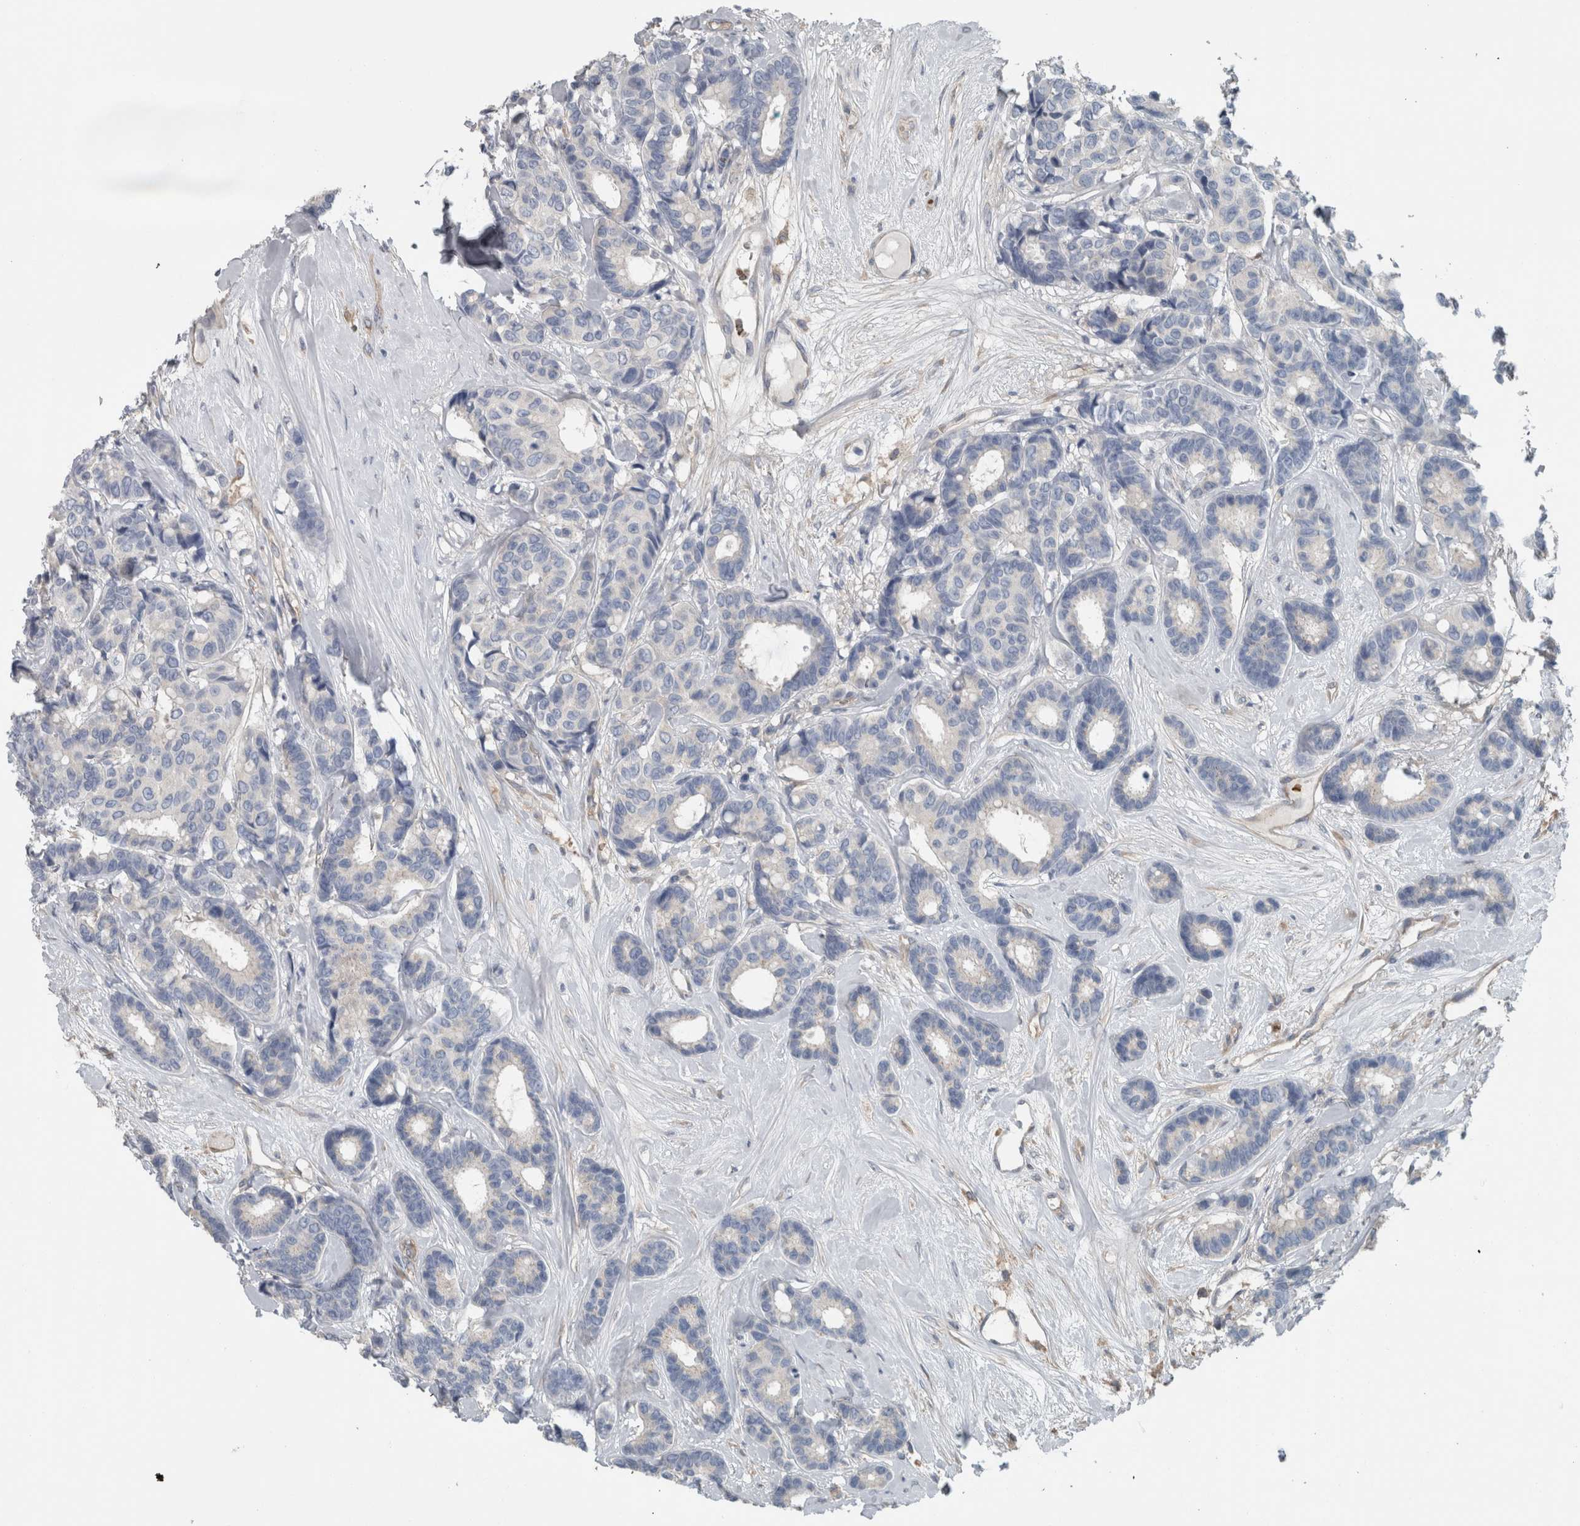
{"staining": {"intensity": "negative", "quantity": "none", "location": "none"}, "tissue": "breast cancer", "cell_type": "Tumor cells", "image_type": "cancer", "snomed": [{"axis": "morphology", "description": "Duct carcinoma"}, {"axis": "topography", "description": "Breast"}], "caption": "Immunohistochemistry histopathology image of neoplastic tissue: human breast cancer stained with DAB exhibits no significant protein staining in tumor cells.", "gene": "SH3GL2", "patient": {"sex": "female", "age": 87}}